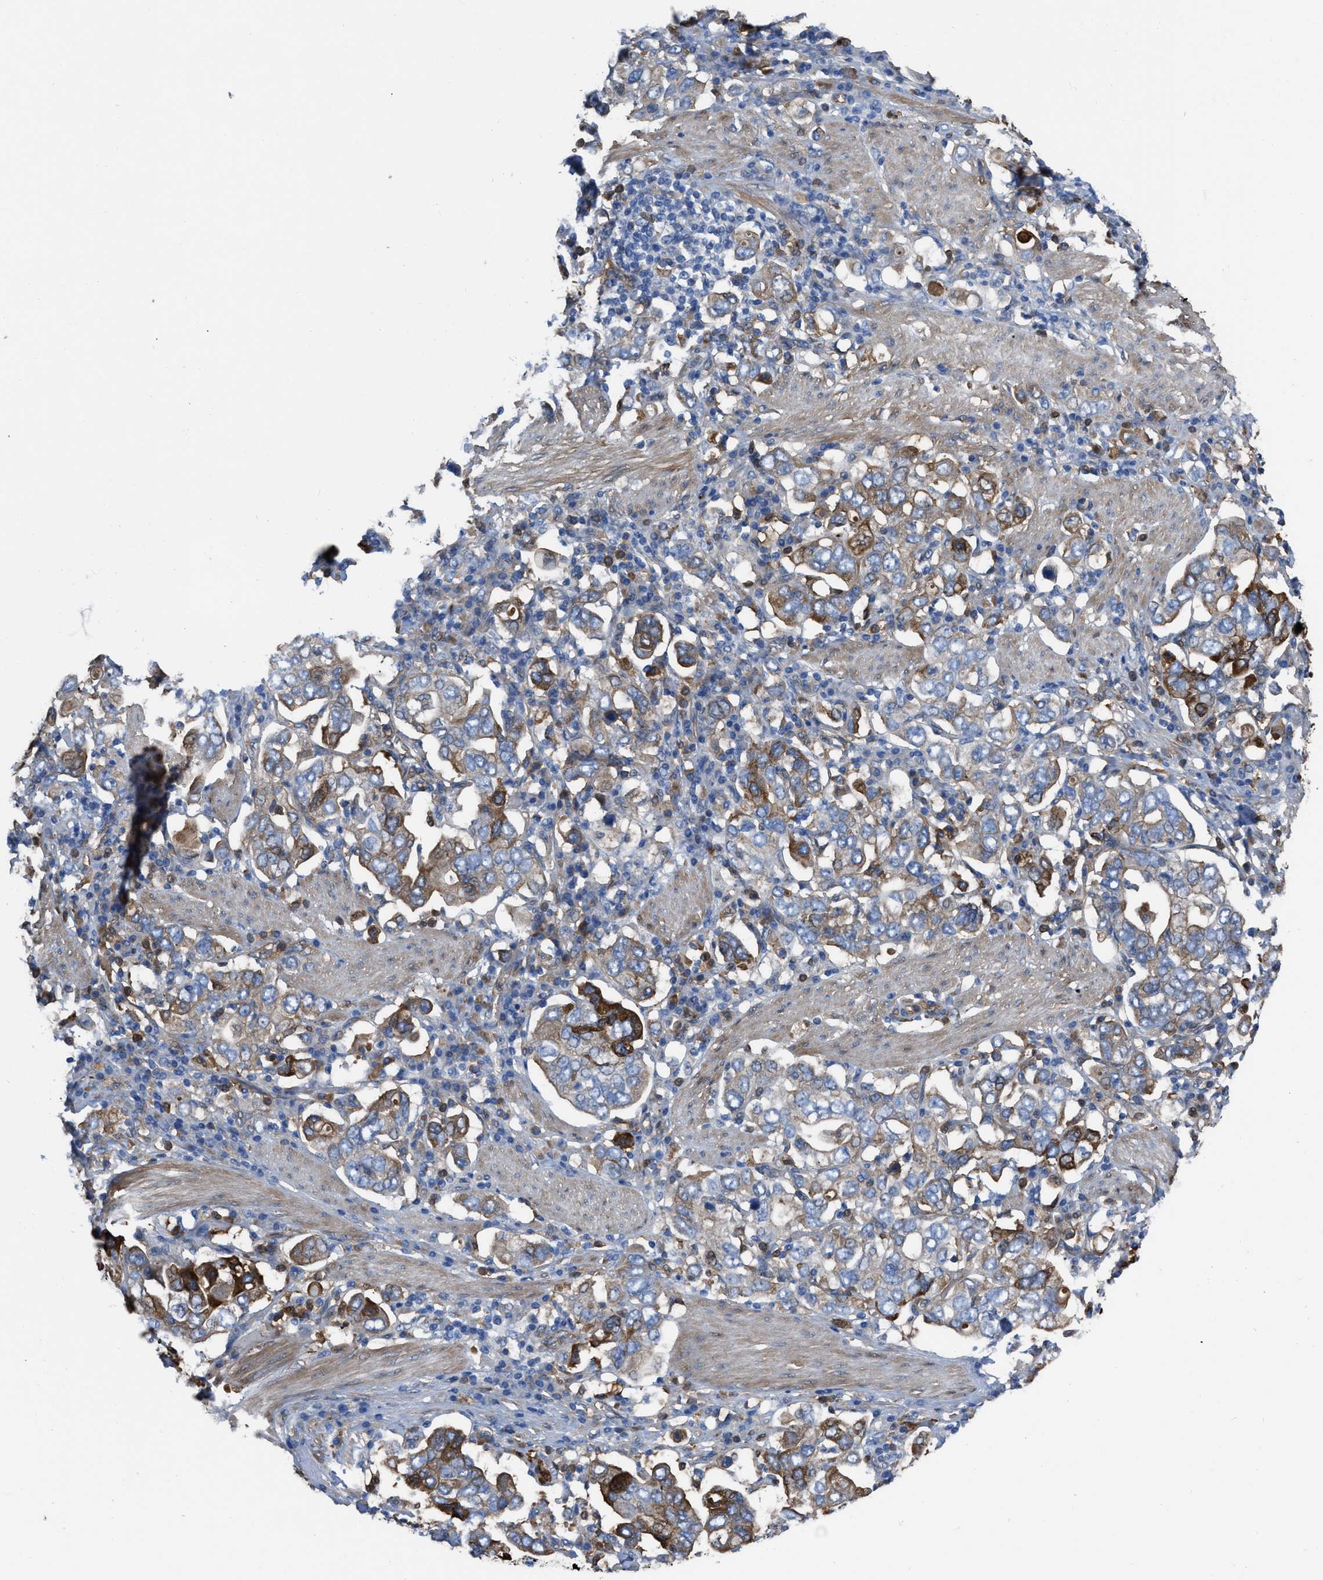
{"staining": {"intensity": "moderate", "quantity": "25%-75%", "location": "cytoplasmic/membranous"}, "tissue": "stomach cancer", "cell_type": "Tumor cells", "image_type": "cancer", "snomed": [{"axis": "morphology", "description": "Adenocarcinoma, NOS"}, {"axis": "topography", "description": "Stomach, upper"}], "caption": "Tumor cells show moderate cytoplasmic/membranous expression in approximately 25%-75% of cells in stomach adenocarcinoma.", "gene": "TRIOBP", "patient": {"sex": "male", "age": 62}}